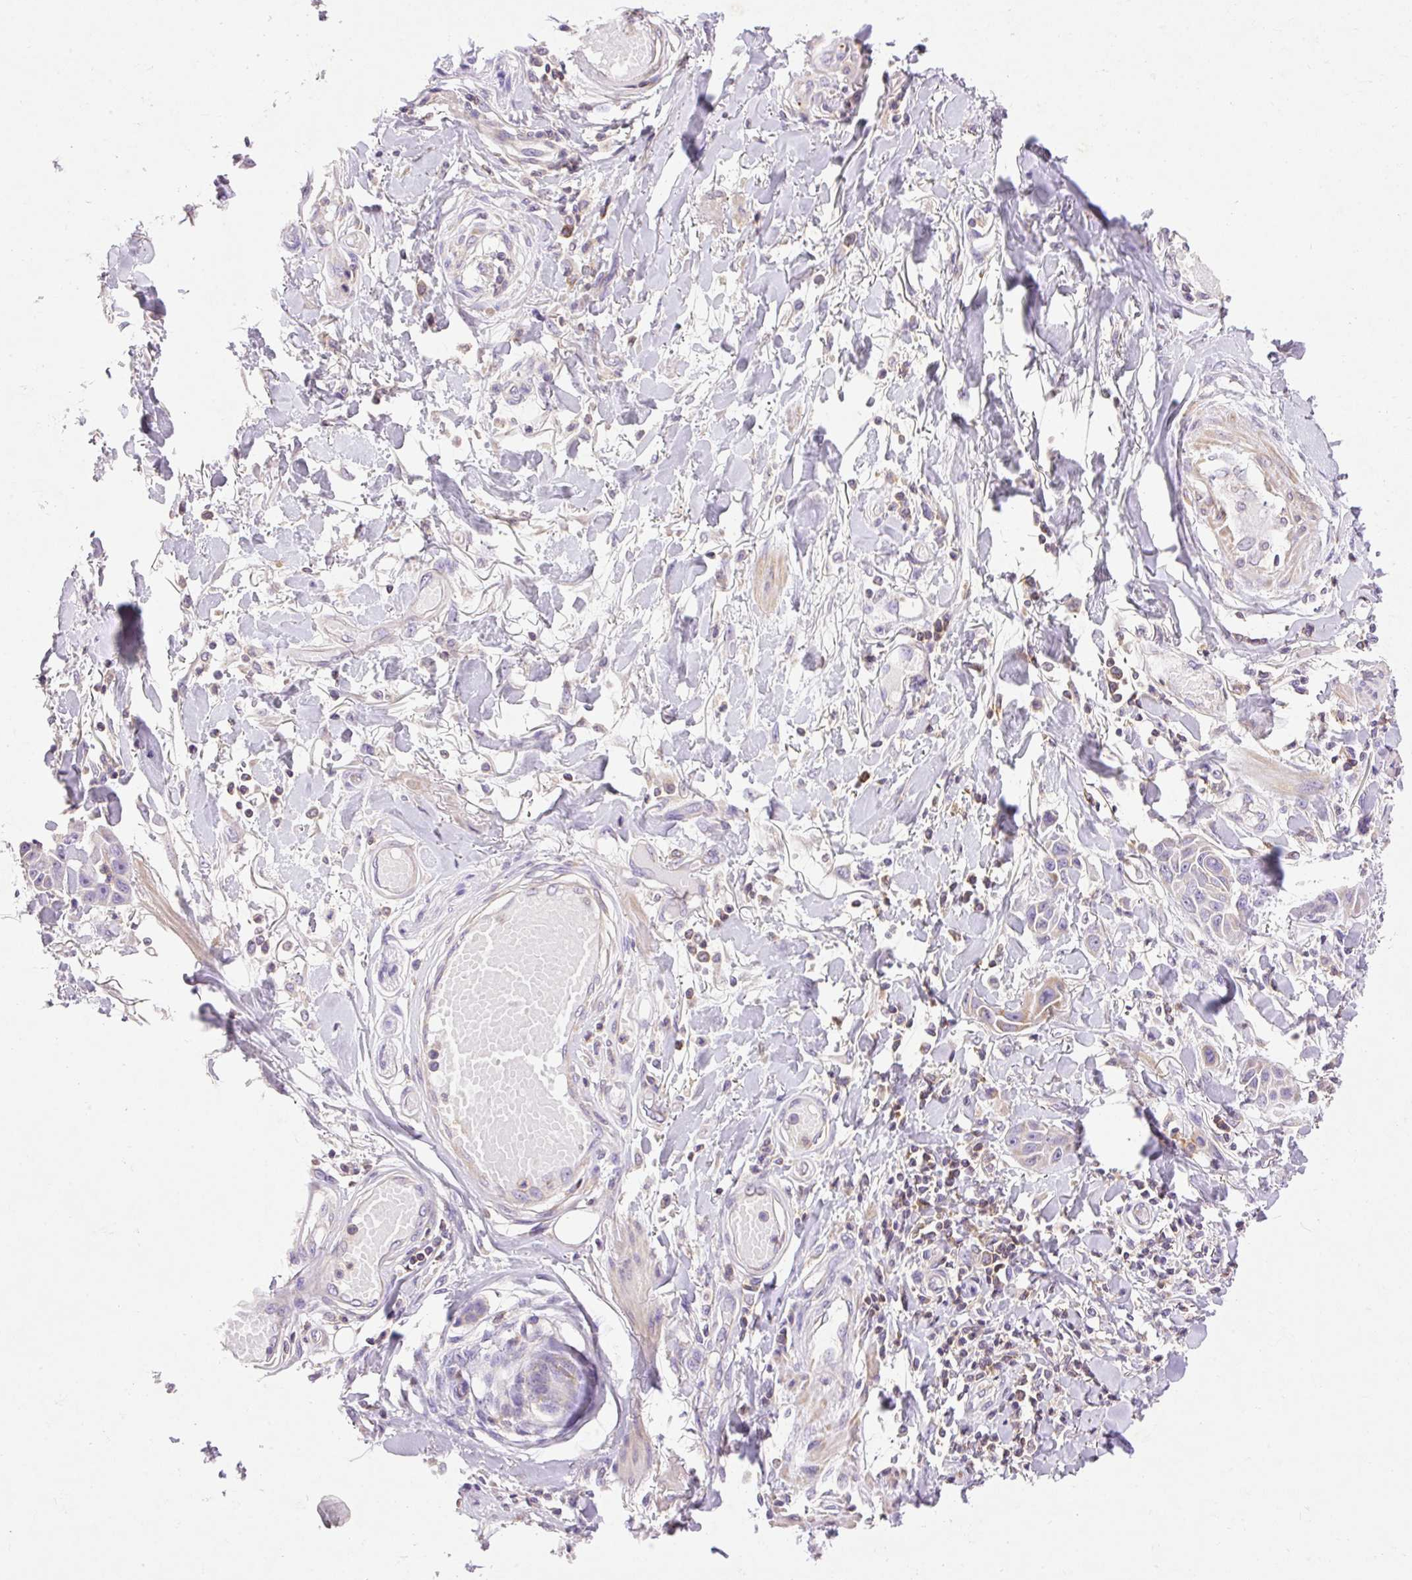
{"staining": {"intensity": "weak", "quantity": "25%-75%", "location": "cytoplasmic/membranous"}, "tissue": "skin cancer", "cell_type": "Tumor cells", "image_type": "cancer", "snomed": [{"axis": "morphology", "description": "Squamous cell carcinoma, NOS"}, {"axis": "topography", "description": "Skin"}], "caption": "Immunohistochemical staining of skin cancer (squamous cell carcinoma) displays weak cytoplasmic/membranous protein positivity in about 25%-75% of tumor cells. (brown staining indicates protein expression, while blue staining denotes nuclei).", "gene": "IMMT", "patient": {"sex": "female", "age": 69}}